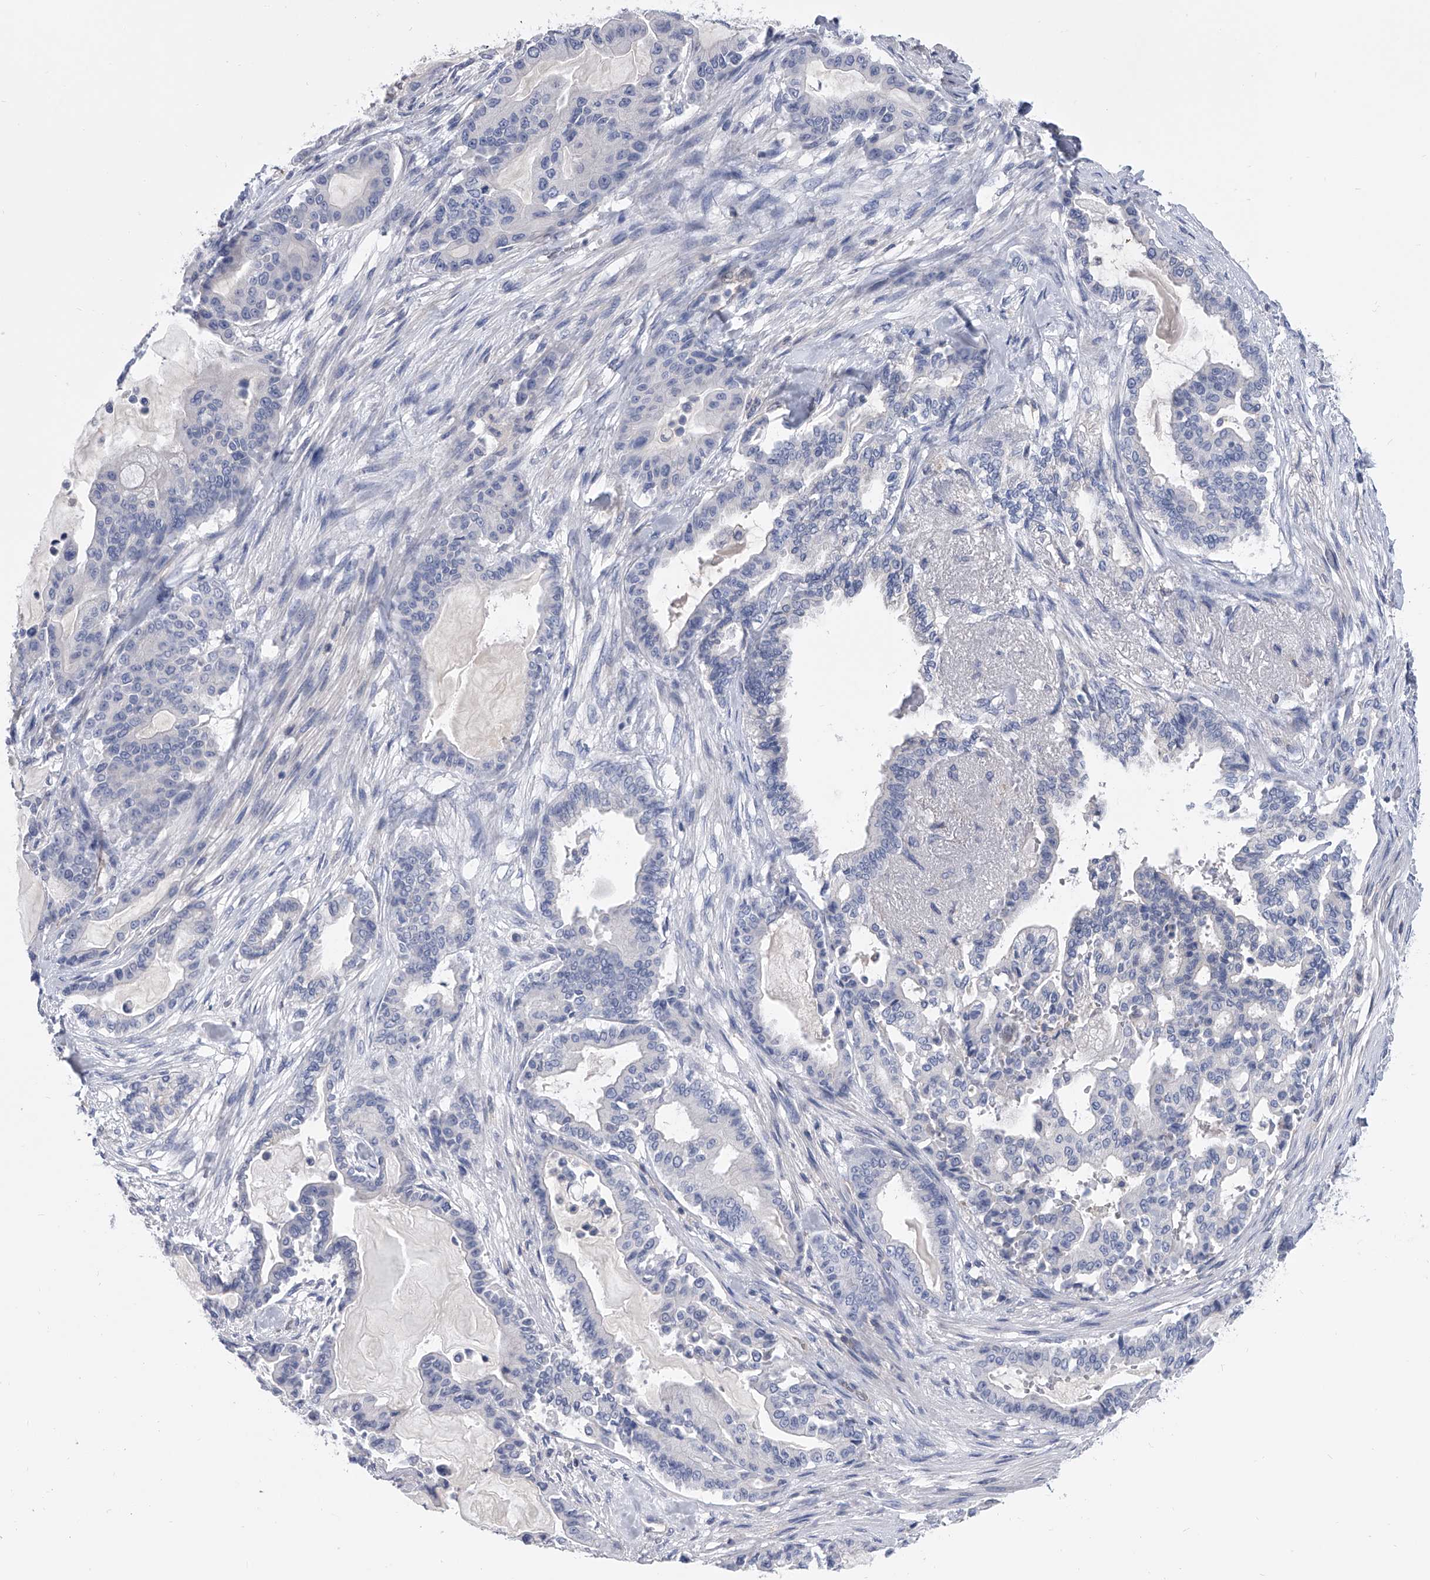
{"staining": {"intensity": "negative", "quantity": "none", "location": "none"}, "tissue": "pancreatic cancer", "cell_type": "Tumor cells", "image_type": "cancer", "snomed": [{"axis": "morphology", "description": "Adenocarcinoma, NOS"}, {"axis": "topography", "description": "Pancreas"}], "caption": "Immunohistochemistry image of pancreatic adenocarcinoma stained for a protein (brown), which shows no expression in tumor cells.", "gene": "SERPINB9", "patient": {"sex": "male", "age": 63}}